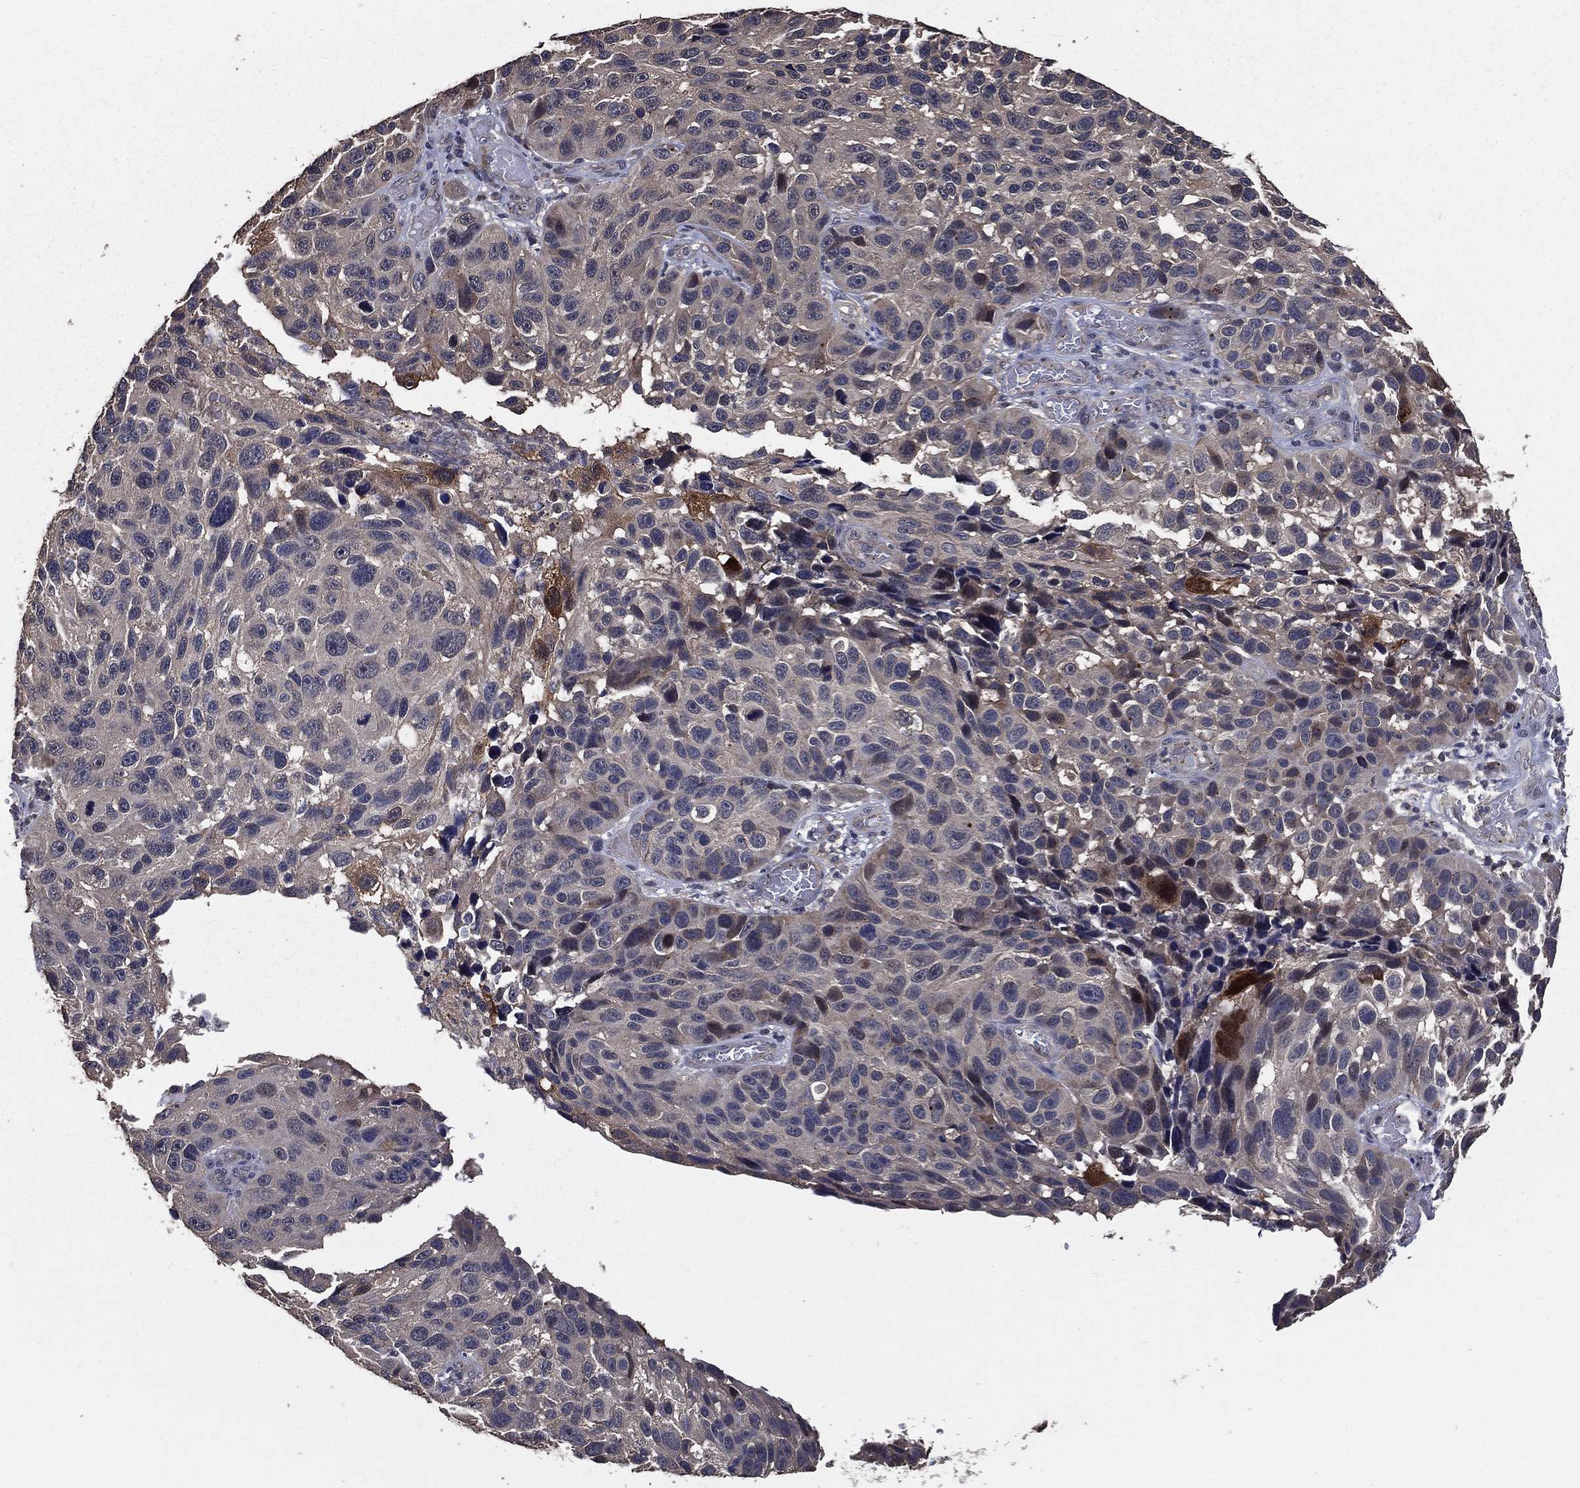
{"staining": {"intensity": "negative", "quantity": "none", "location": "none"}, "tissue": "melanoma", "cell_type": "Tumor cells", "image_type": "cancer", "snomed": [{"axis": "morphology", "description": "Malignant melanoma, NOS"}, {"axis": "topography", "description": "Skin"}], "caption": "The micrograph reveals no staining of tumor cells in malignant melanoma. (Stains: DAB immunohistochemistry (IHC) with hematoxylin counter stain, Microscopy: brightfield microscopy at high magnification).", "gene": "PCNT", "patient": {"sex": "male", "age": 53}}